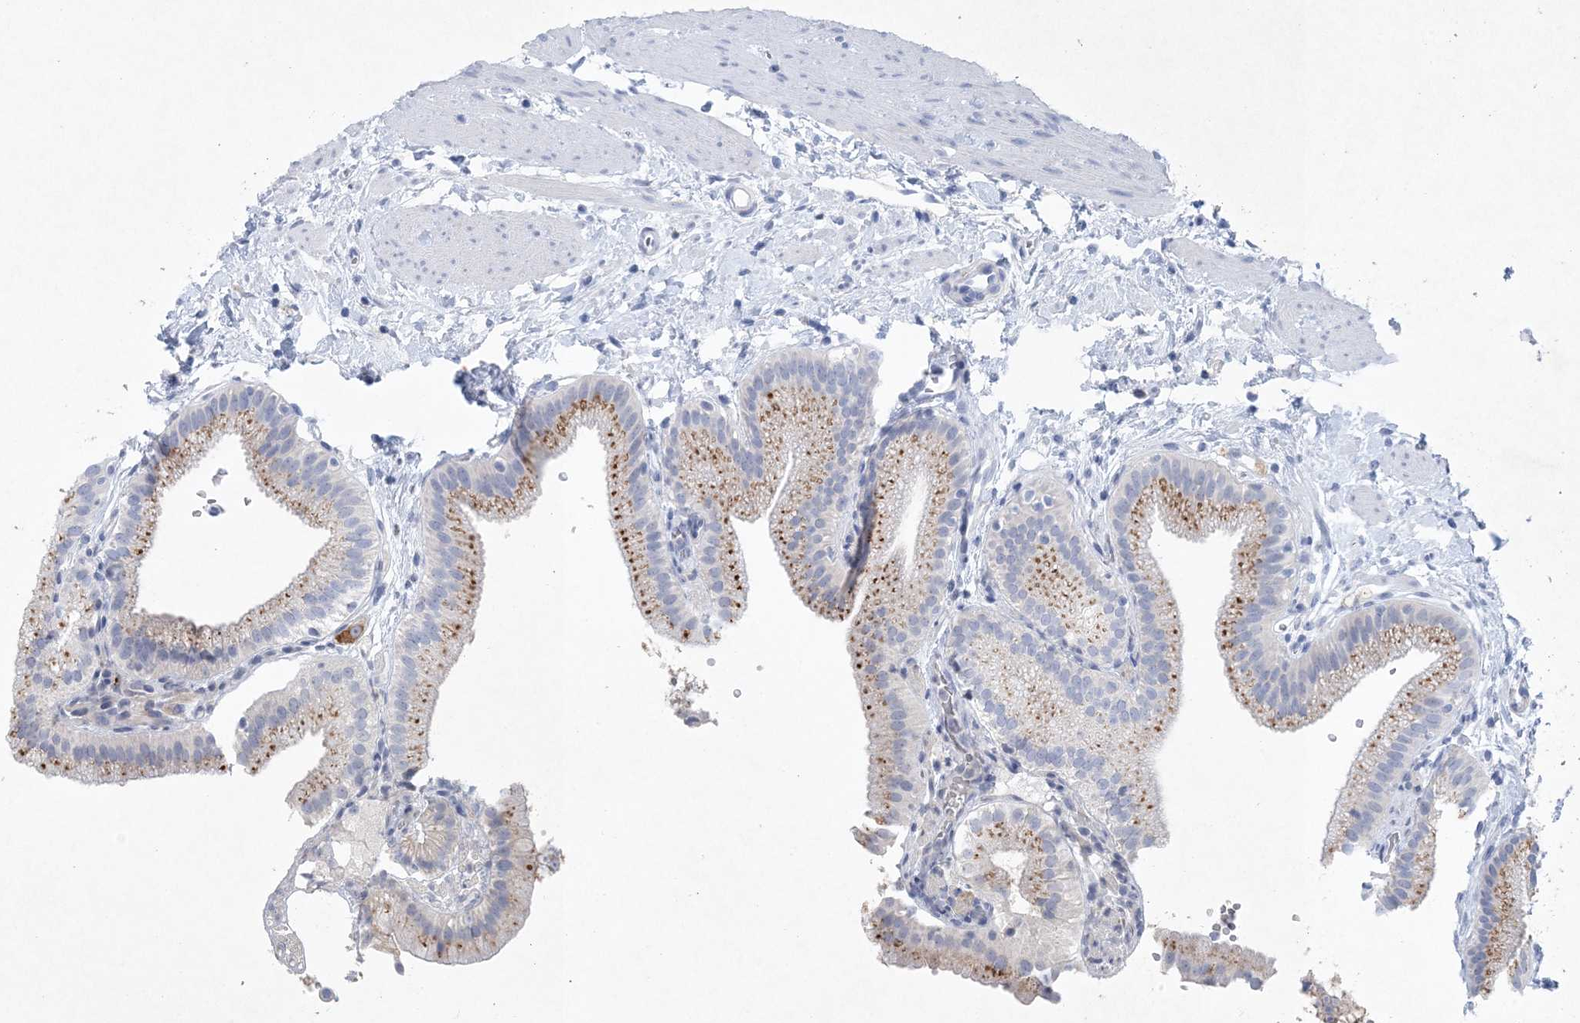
{"staining": {"intensity": "strong", "quantity": ">75%", "location": "cytoplasmic/membranous"}, "tissue": "gallbladder", "cell_type": "Glandular cells", "image_type": "normal", "snomed": [{"axis": "morphology", "description": "Normal tissue, NOS"}, {"axis": "topography", "description": "Gallbladder"}], "caption": "Brown immunohistochemical staining in benign gallbladder displays strong cytoplasmic/membranous staining in approximately >75% of glandular cells. (DAB (3,3'-diaminobenzidine) IHC, brown staining for protein, blue staining for nuclei).", "gene": "GABRG1", "patient": {"sex": "male", "age": 55}}